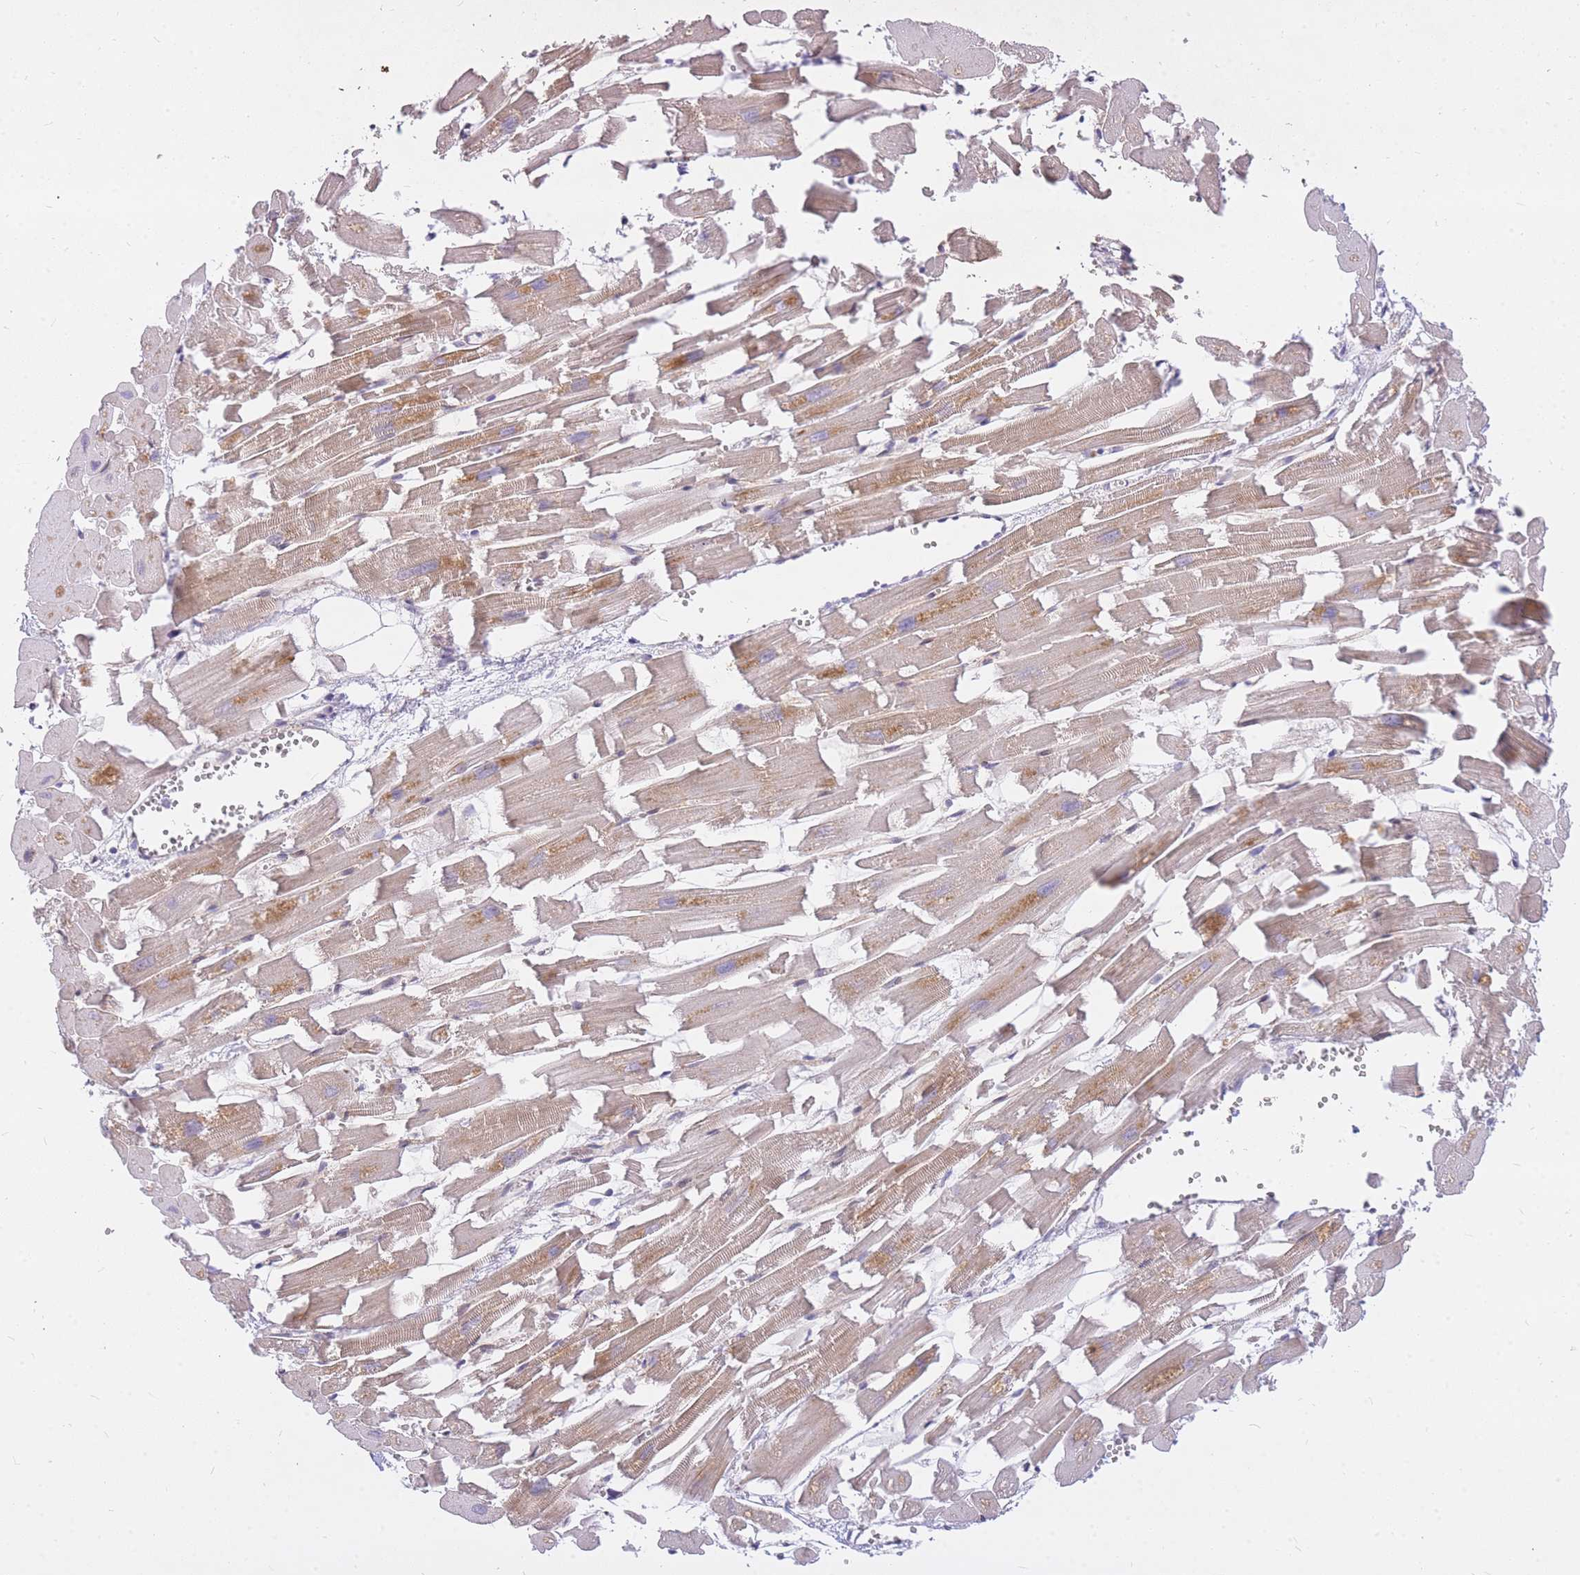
{"staining": {"intensity": "moderate", "quantity": ">75%", "location": "cytoplasmic/membranous"}, "tissue": "heart muscle", "cell_type": "Cardiomyocytes", "image_type": "normal", "snomed": [{"axis": "morphology", "description": "Normal tissue, NOS"}, {"axis": "topography", "description": "Heart"}], "caption": "Immunohistochemistry (IHC) histopathology image of normal heart muscle stained for a protein (brown), which displays medium levels of moderate cytoplasmic/membranous expression in about >75% of cardiomyocytes.", "gene": "TLE2", "patient": {"sex": "female", "age": 64}}